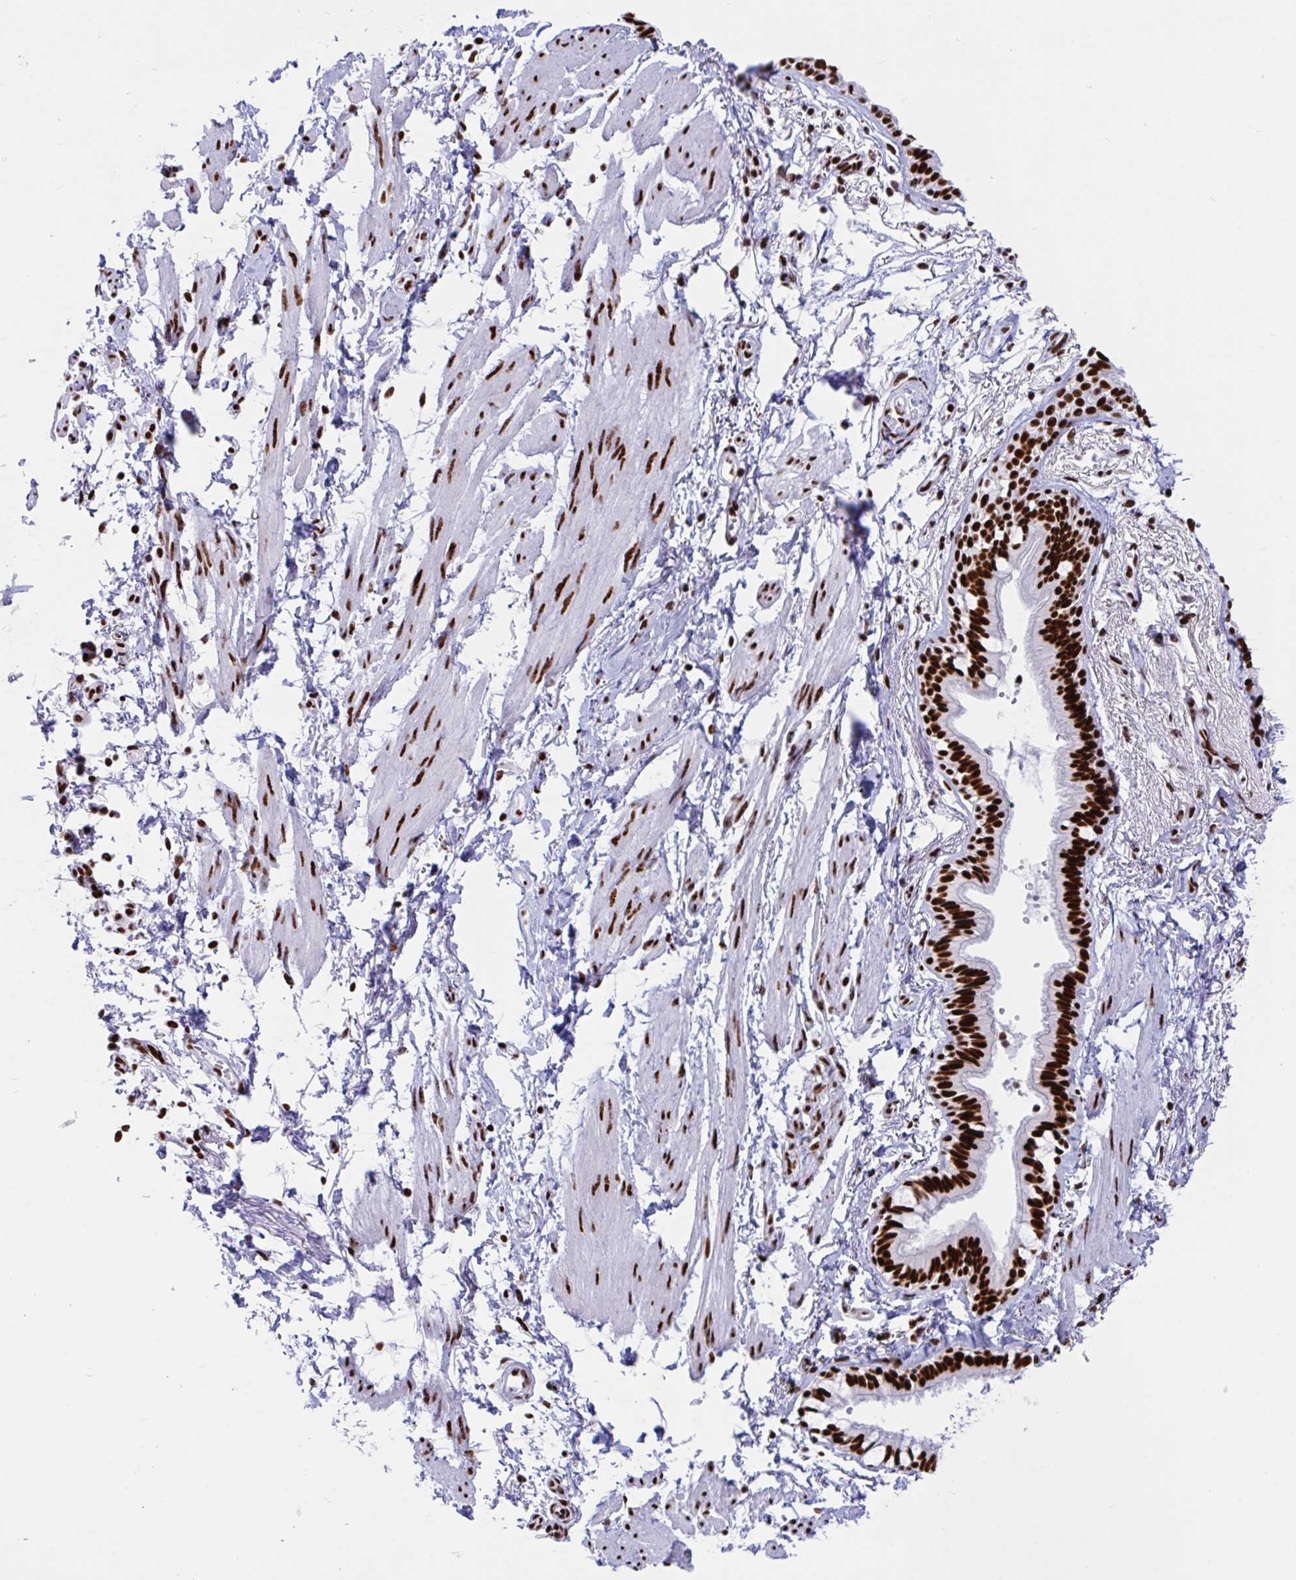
{"staining": {"intensity": "strong", "quantity": ">75%", "location": "nuclear"}, "tissue": "bronchus", "cell_type": "Respiratory epithelial cells", "image_type": "normal", "snomed": [{"axis": "morphology", "description": "Normal tissue, NOS"}, {"axis": "topography", "description": "Cartilage tissue"}, {"axis": "topography", "description": "Bronchus"}, {"axis": "topography", "description": "Peripheral nerve tissue"}], "caption": "A micrograph of bronchus stained for a protein reveals strong nuclear brown staining in respiratory epithelial cells.", "gene": "IKZF2", "patient": {"sex": "female", "age": 59}}